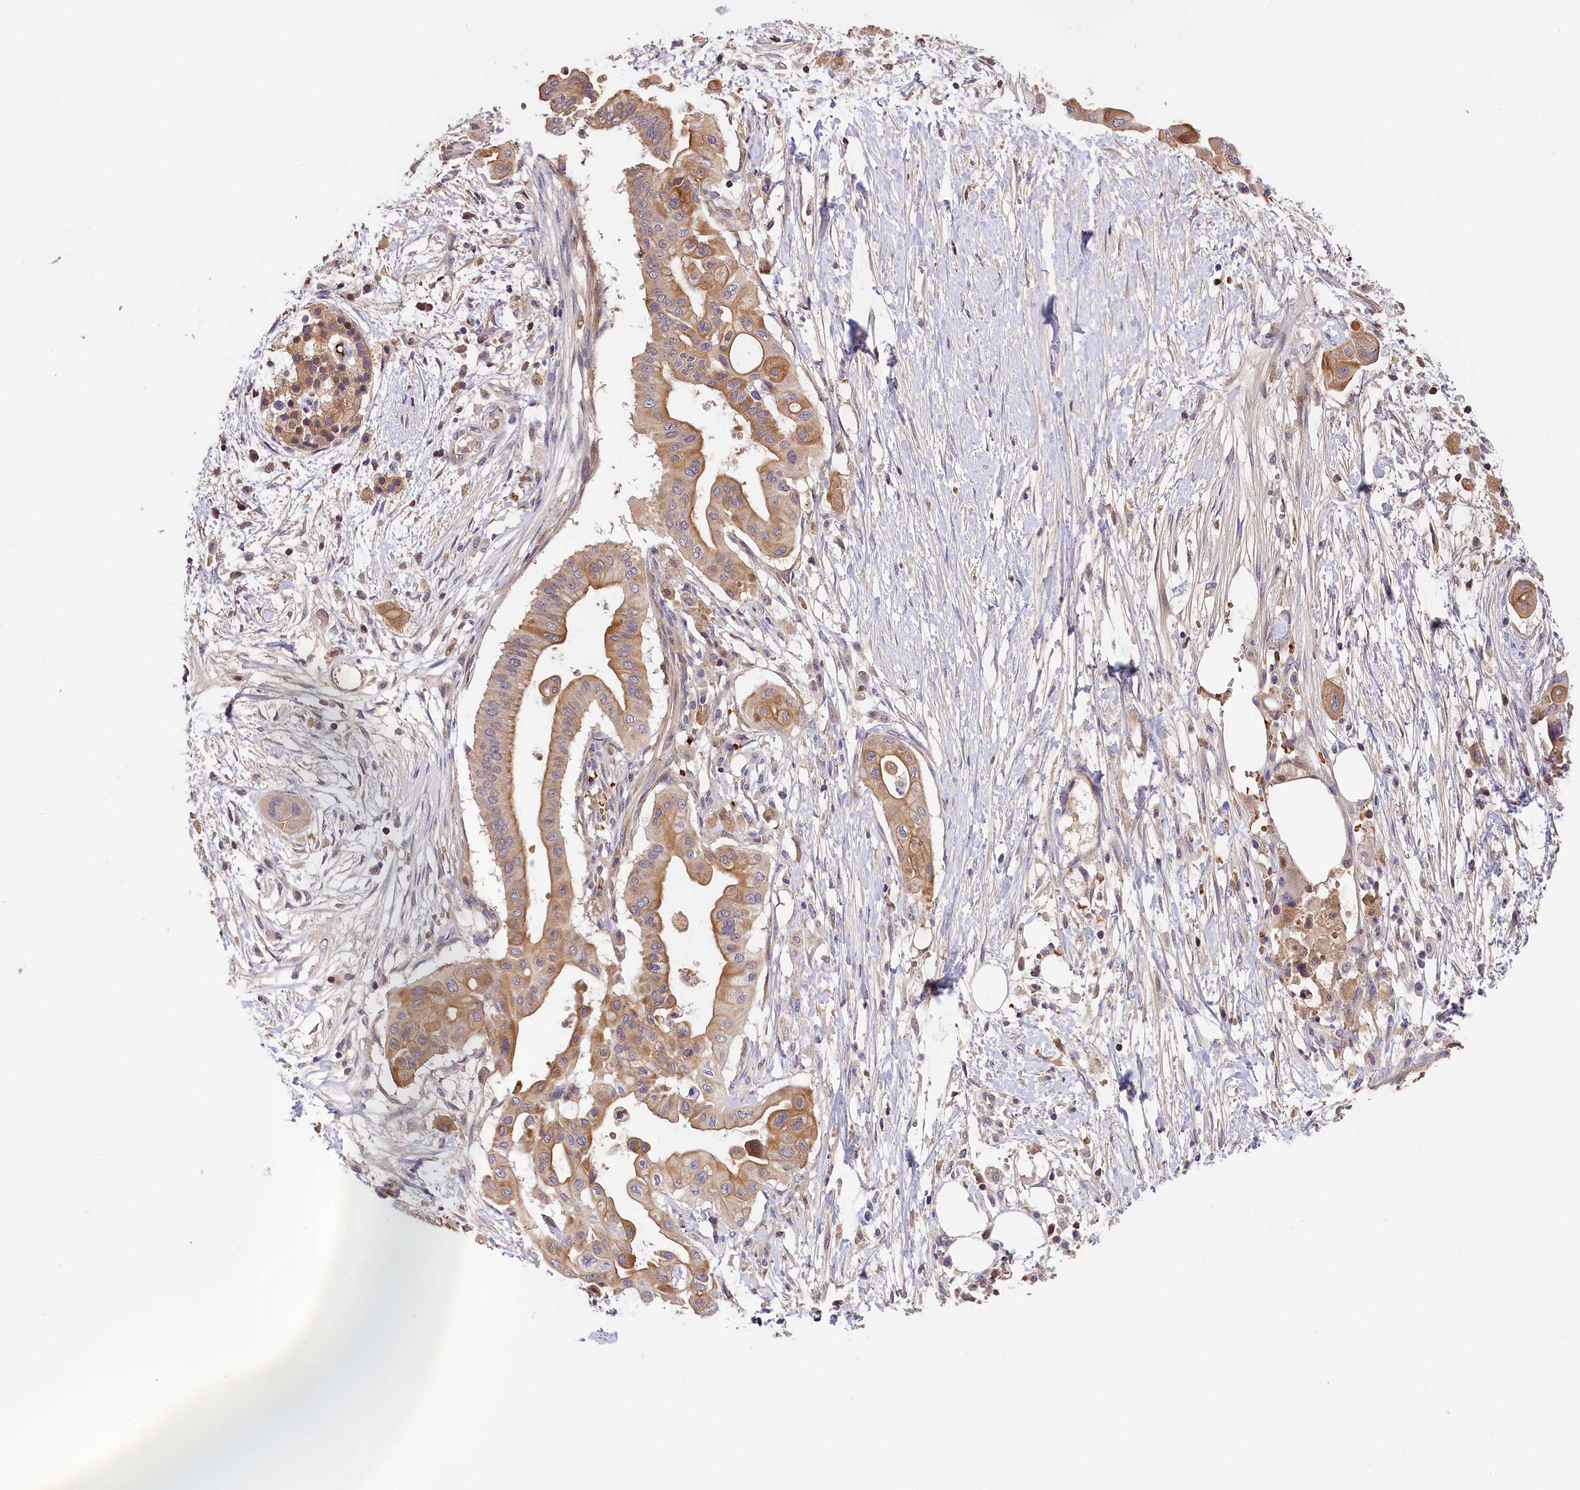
{"staining": {"intensity": "moderate", "quantity": ">75%", "location": "cytoplasmic/membranous"}, "tissue": "pancreatic cancer", "cell_type": "Tumor cells", "image_type": "cancer", "snomed": [{"axis": "morphology", "description": "Adenocarcinoma, NOS"}, {"axis": "topography", "description": "Pancreas"}], "caption": "Protein expression by IHC shows moderate cytoplasmic/membranous expression in approximately >75% of tumor cells in pancreatic adenocarcinoma.", "gene": "PHAF1", "patient": {"sex": "male", "age": 68}}